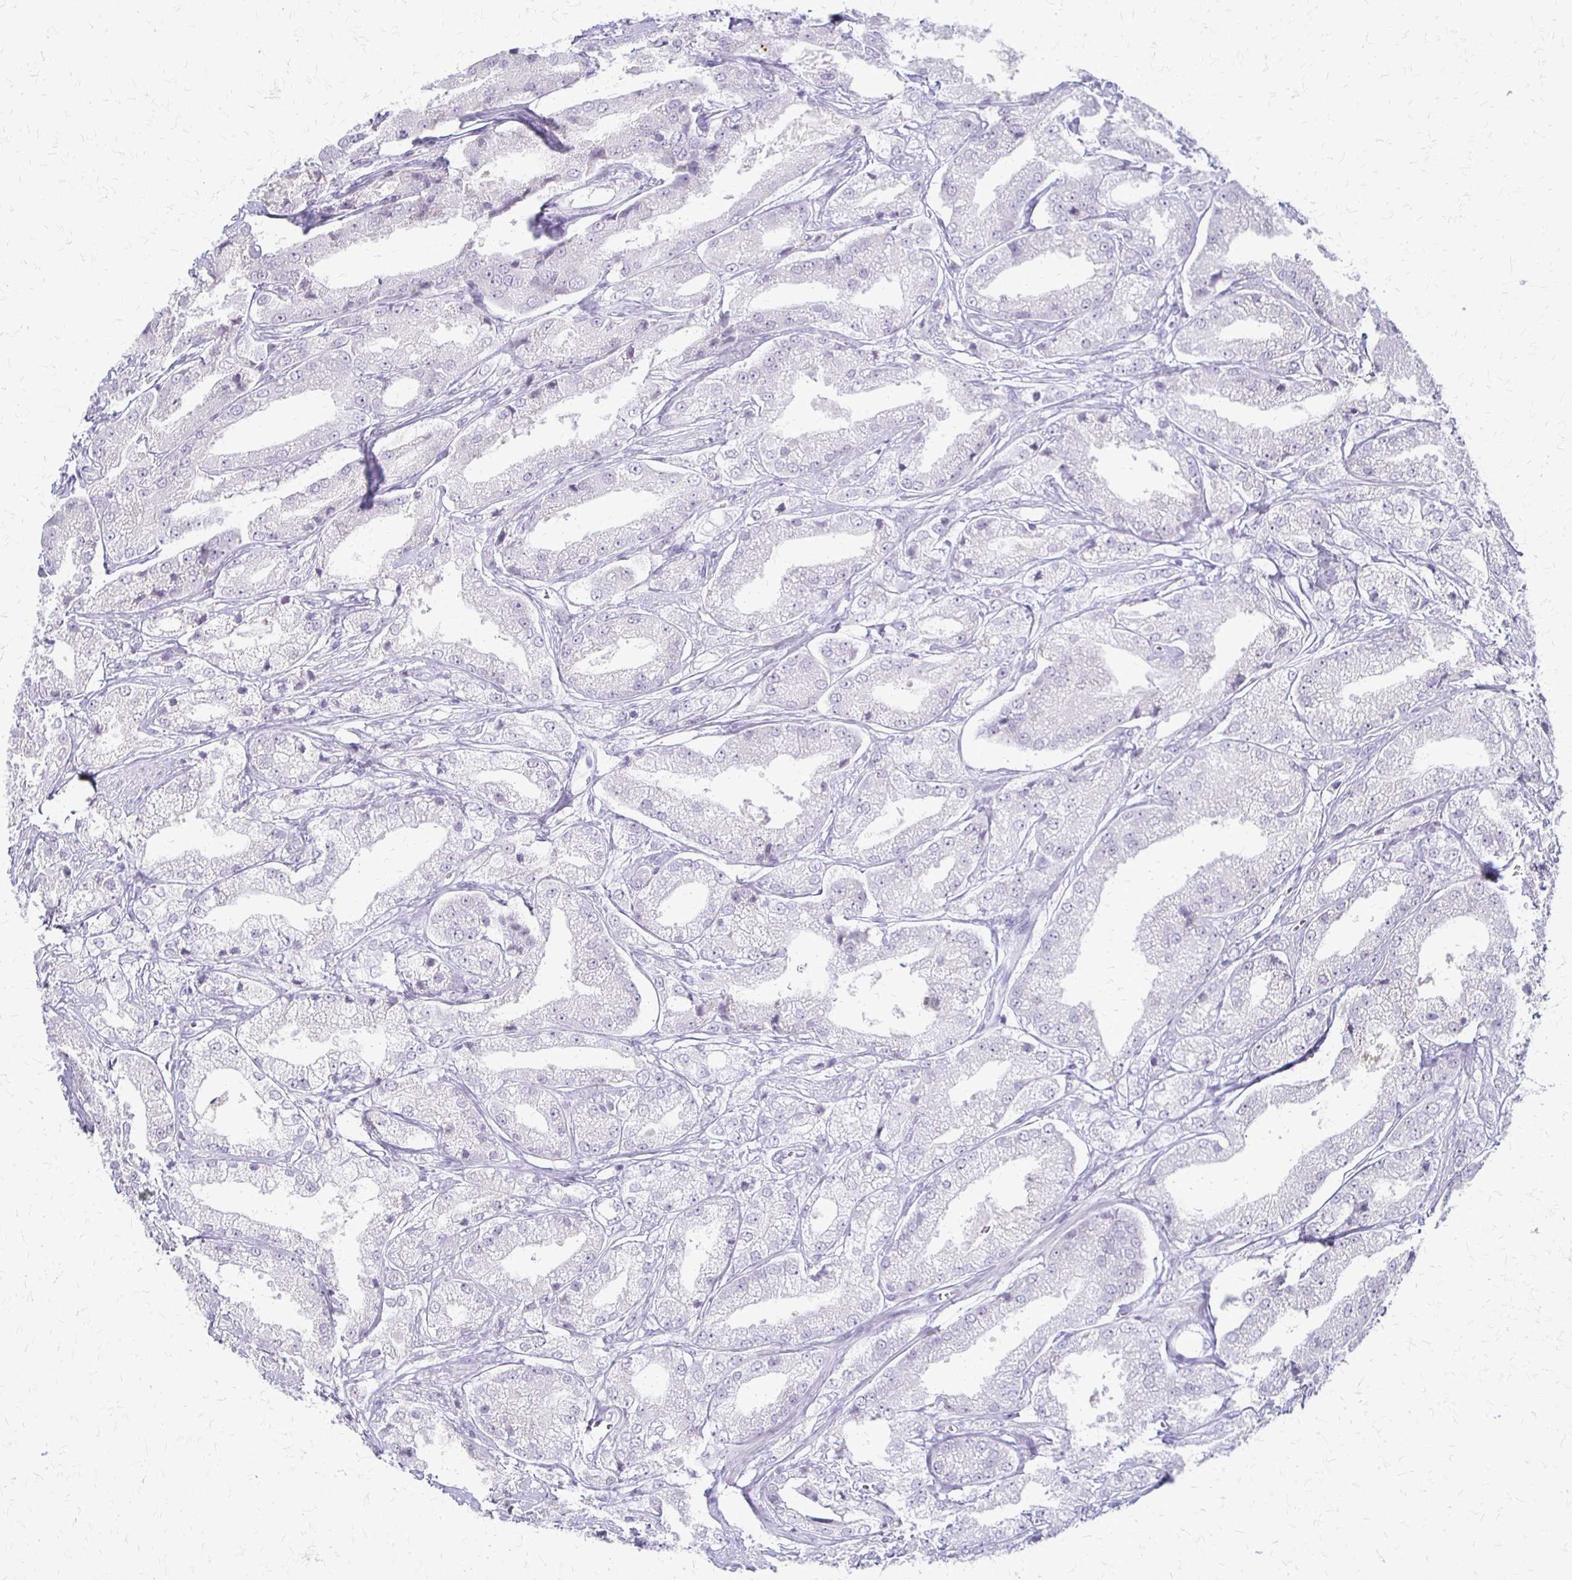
{"staining": {"intensity": "negative", "quantity": "none", "location": "none"}, "tissue": "prostate cancer", "cell_type": "Tumor cells", "image_type": "cancer", "snomed": [{"axis": "morphology", "description": "Adenocarcinoma, High grade"}, {"axis": "topography", "description": "Prostate"}], "caption": "Image shows no protein positivity in tumor cells of high-grade adenocarcinoma (prostate) tissue.", "gene": "ACP5", "patient": {"sex": "male", "age": 61}}